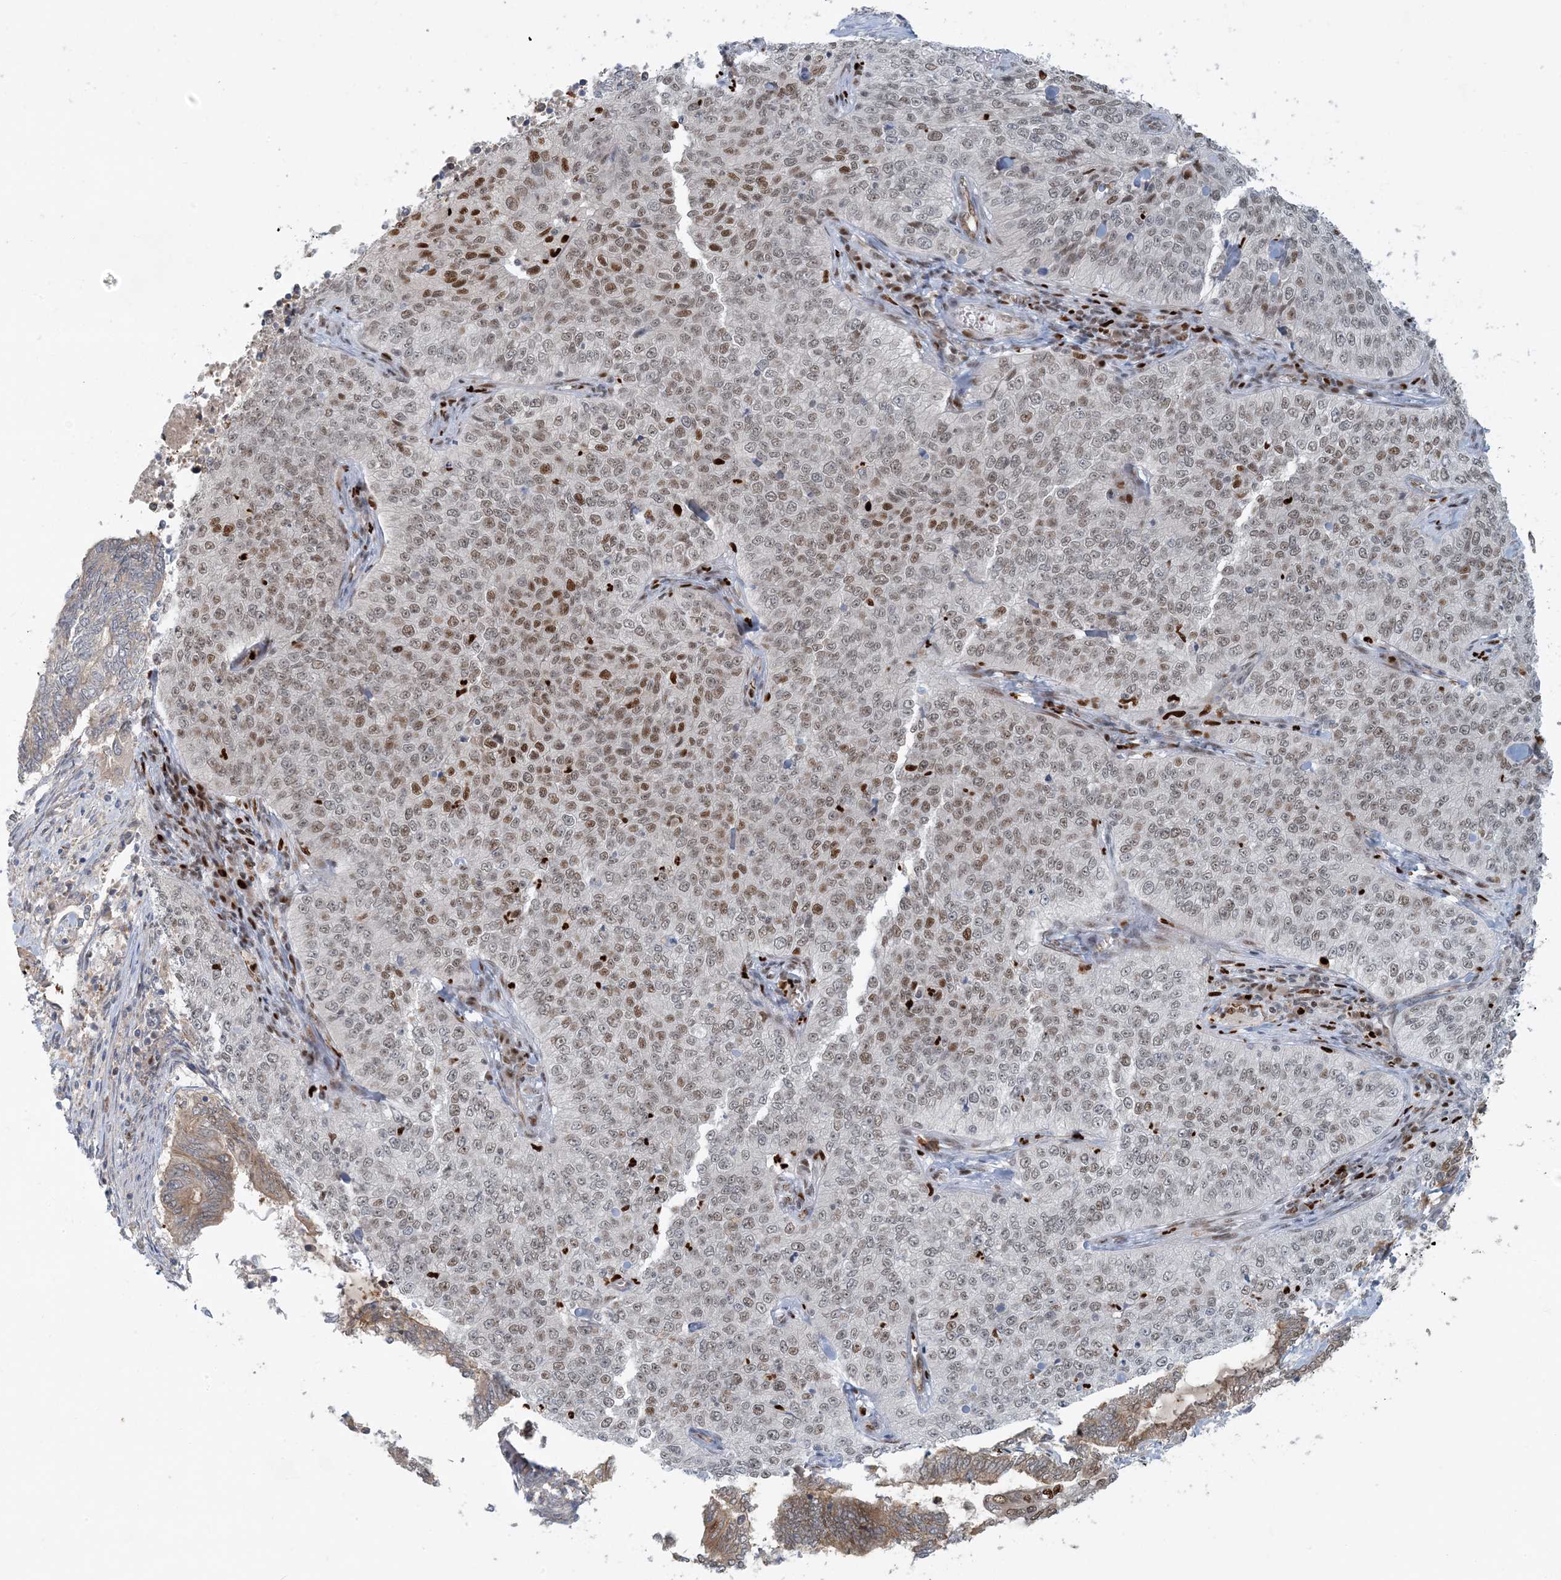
{"staining": {"intensity": "weak", "quantity": ">75%", "location": "nuclear"}, "tissue": "cervical cancer", "cell_type": "Tumor cells", "image_type": "cancer", "snomed": [{"axis": "morphology", "description": "Squamous cell carcinoma, NOS"}, {"axis": "topography", "description": "Cervix"}], "caption": "This histopathology image reveals cervical cancer (squamous cell carcinoma) stained with IHC to label a protein in brown. The nuclear of tumor cells show weak positivity for the protein. Nuclei are counter-stained blue.", "gene": "AK9", "patient": {"sex": "female", "age": 35}}